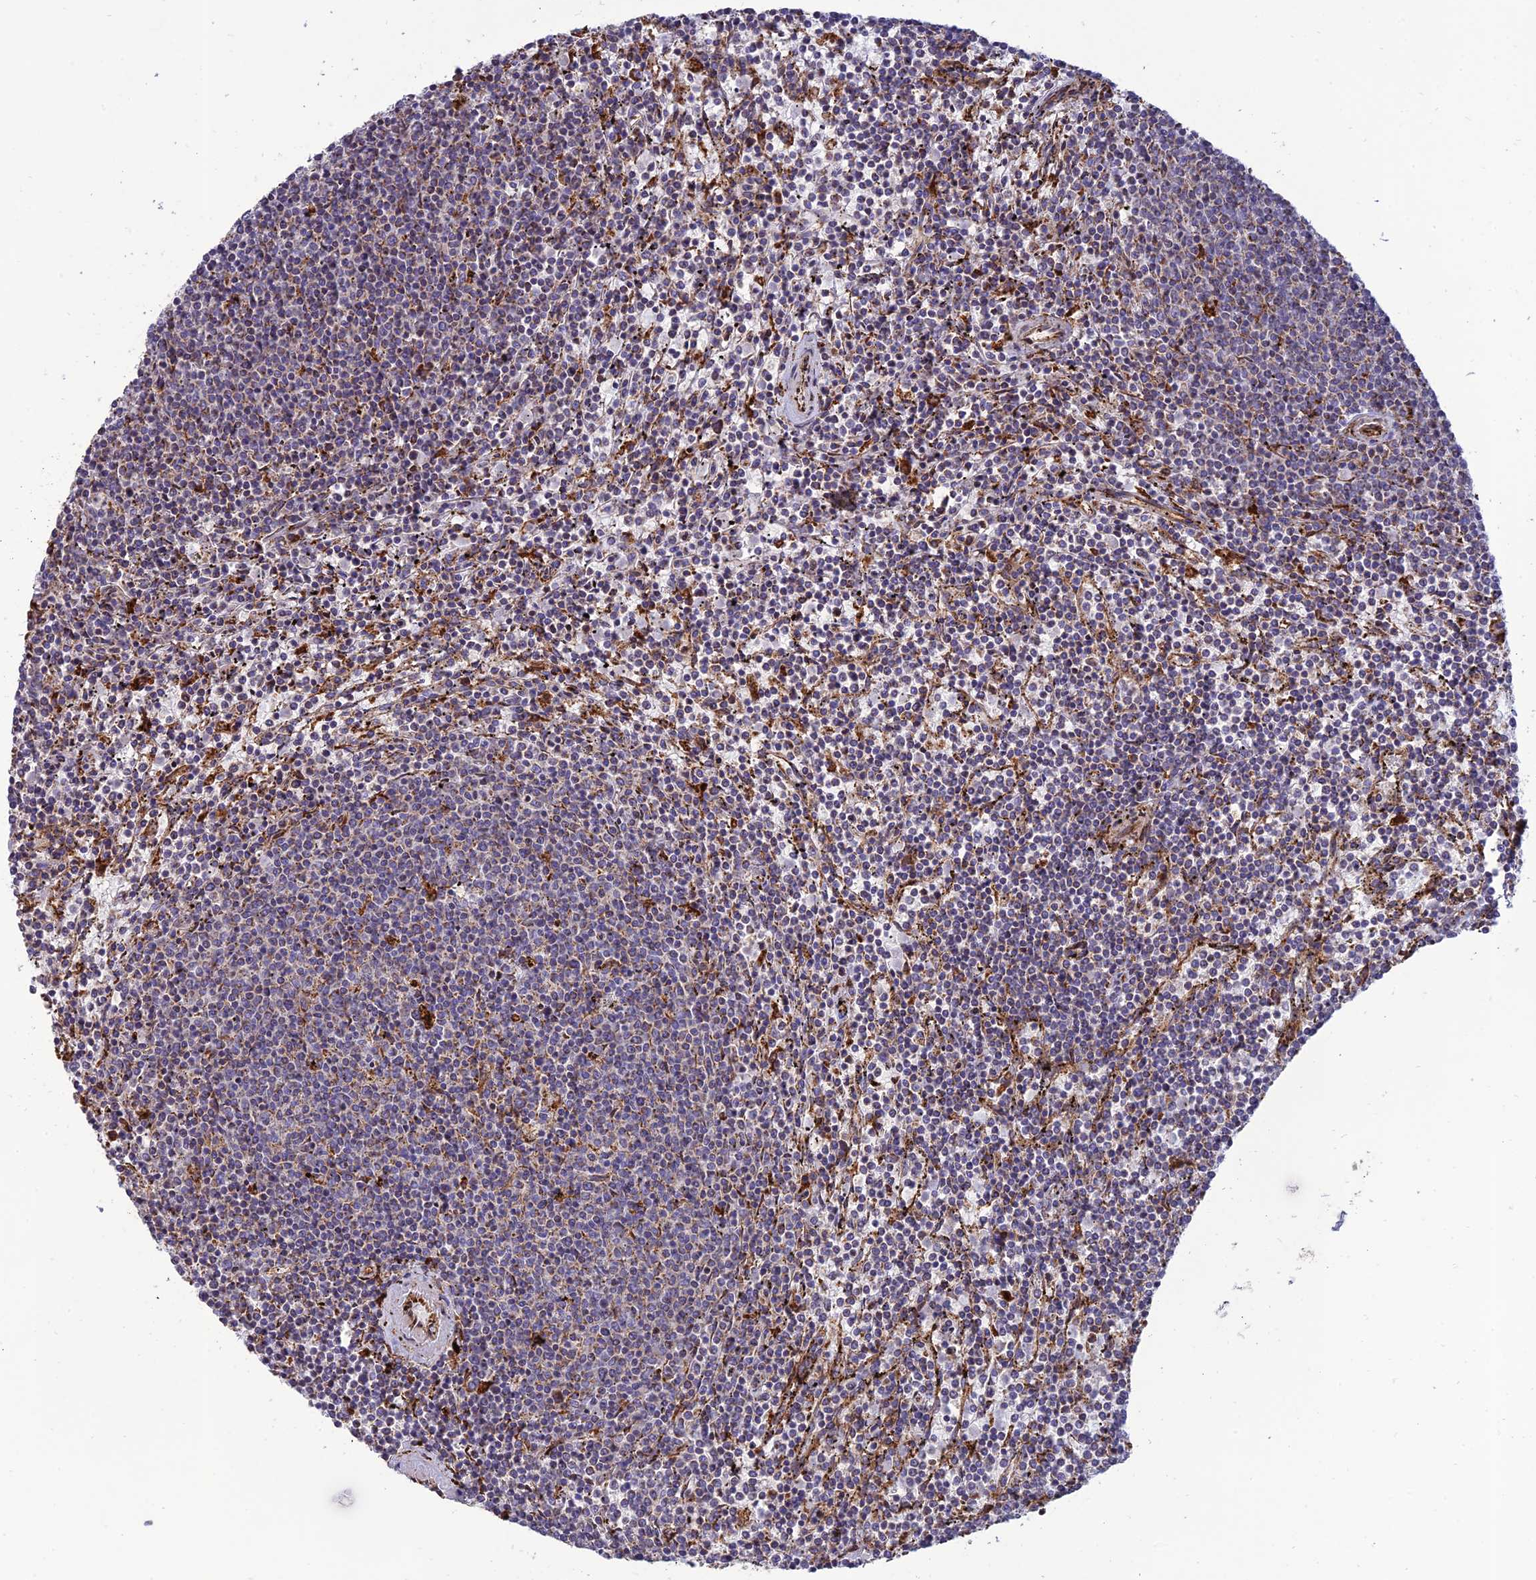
{"staining": {"intensity": "negative", "quantity": "none", "location": "none"}, "tissue": "lymphoma", "cell_type": "Tumor cells", "image_type": "cancer", "snomed": [{"axis": "morphology", "description": "Malignant lymphoma, non-Hodgkin's type, Low grade"}, {"axis": "topography", "description": "Spleen"}], "caption": "Immunohistochemistry (IHC) histopathology image of lymphoma stained for a protein (brown), which exhibits no positivity in tumor cells.", "gene": "RCN3", "patient": {"sex": "female", "age": 50}}